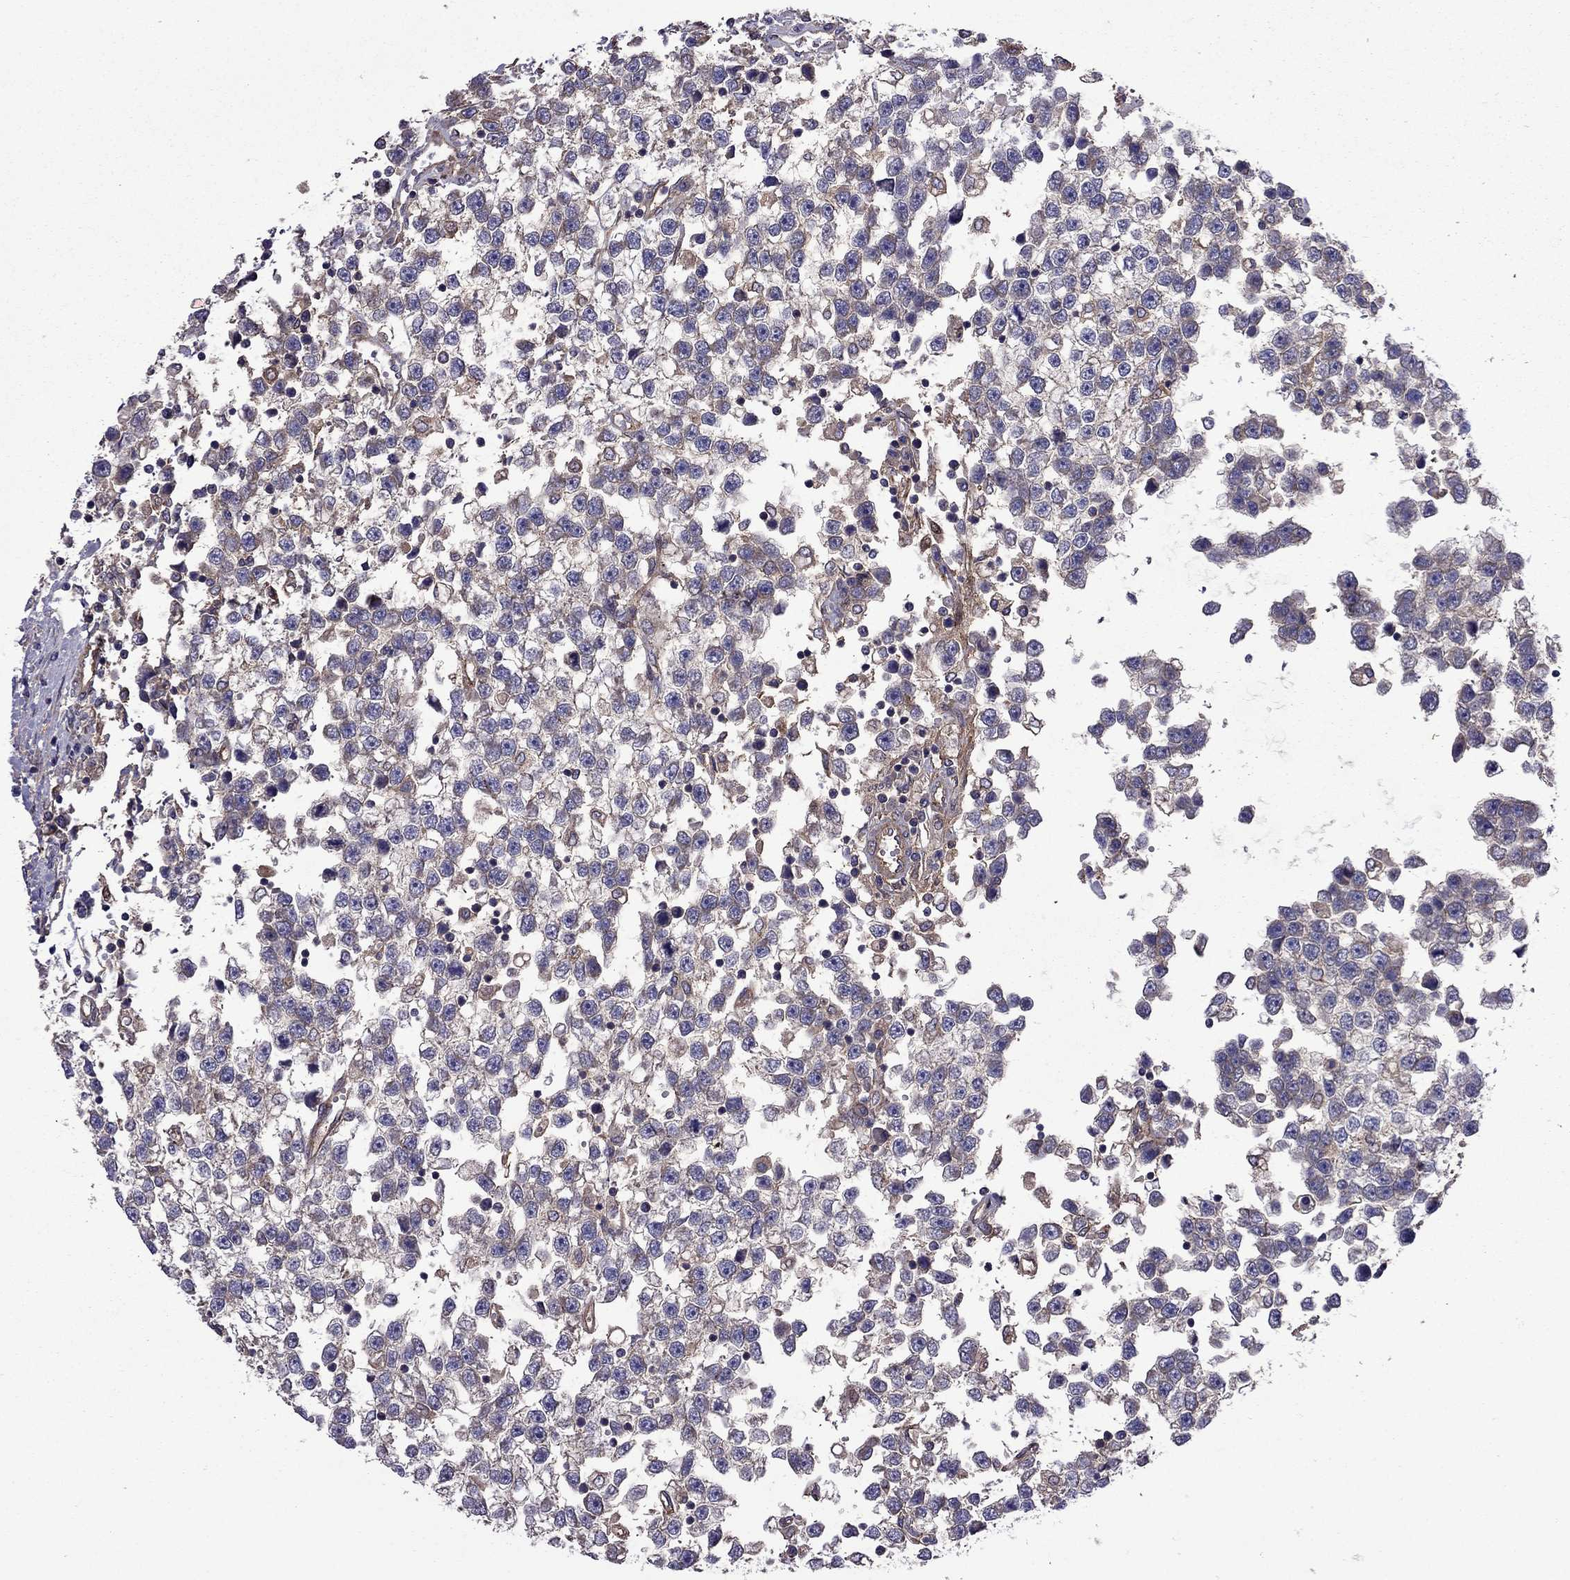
{"staining": {"intensity": "weak", "quantity": "25%-75%", "location": "cytoplasmic/membranous"}, "tissue": "testis cancer", "cell_type": "Tumor cells", "image_type": "cancer", "snomed": [{"axis": "morphology", "description": "Seminoma, NOS"}, {"axis": "topography", "description": "Testis"}], "caption": "IHC staining of testis seminoma, which reveals low levels of weak cytoplasmic/membranous positivity in approximately 25%-75% of tumor cells indicating weak cytoplasmic/membranous protein expression. The staining was performed using DAB (3,3'-diaminobenzidine) (brown) for protein detection and nuclei were counterstained in hematoxylin (blue).", "gene": "ITGB1", "patient": {"sex": "male", "age": 34}}